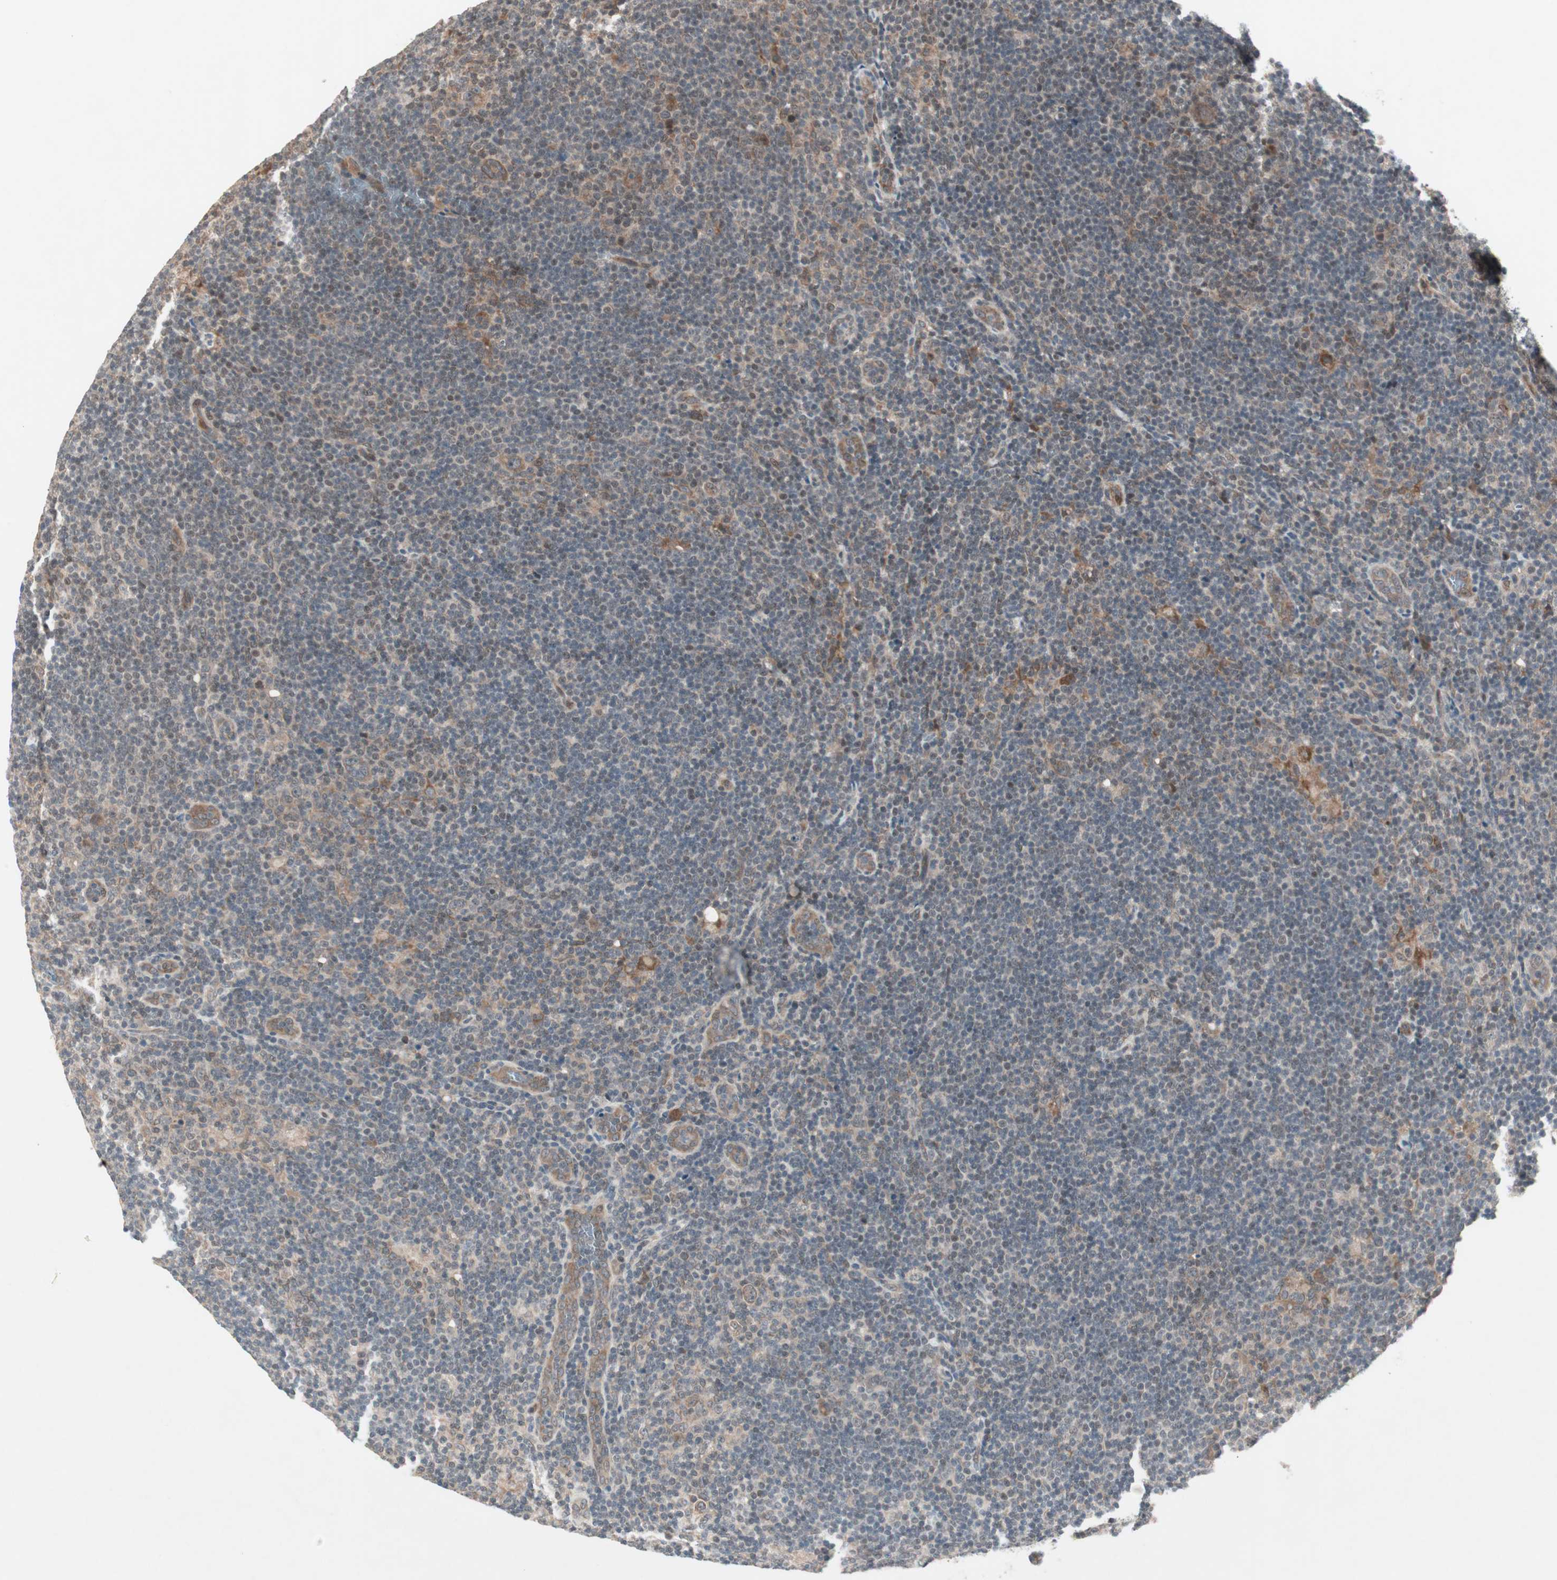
{"staining": {"intensity": "moderate", "quantity": ">75%", "location": "cytoplasmic/membranous"}, "tissue": "lymphoma", "cell_type": "Tumor cells", "image_type": "cancer", "snomed": [{"axis": "morphology", "description": "Hodgkin's disease, NOS"}, {"axis": "topography", "description": "Lymph node"}], "caption": "Lymphoma tissue demonstrates moderate cytoplasmic/membranous expression in about >75% of tumor cells, visualized by immunohistochemistry. (brown staining indicates protein expression, while blue staining denotes nuclei).", "gene": "PGBD1", "patient": {"sex": "female", "age": 57}}